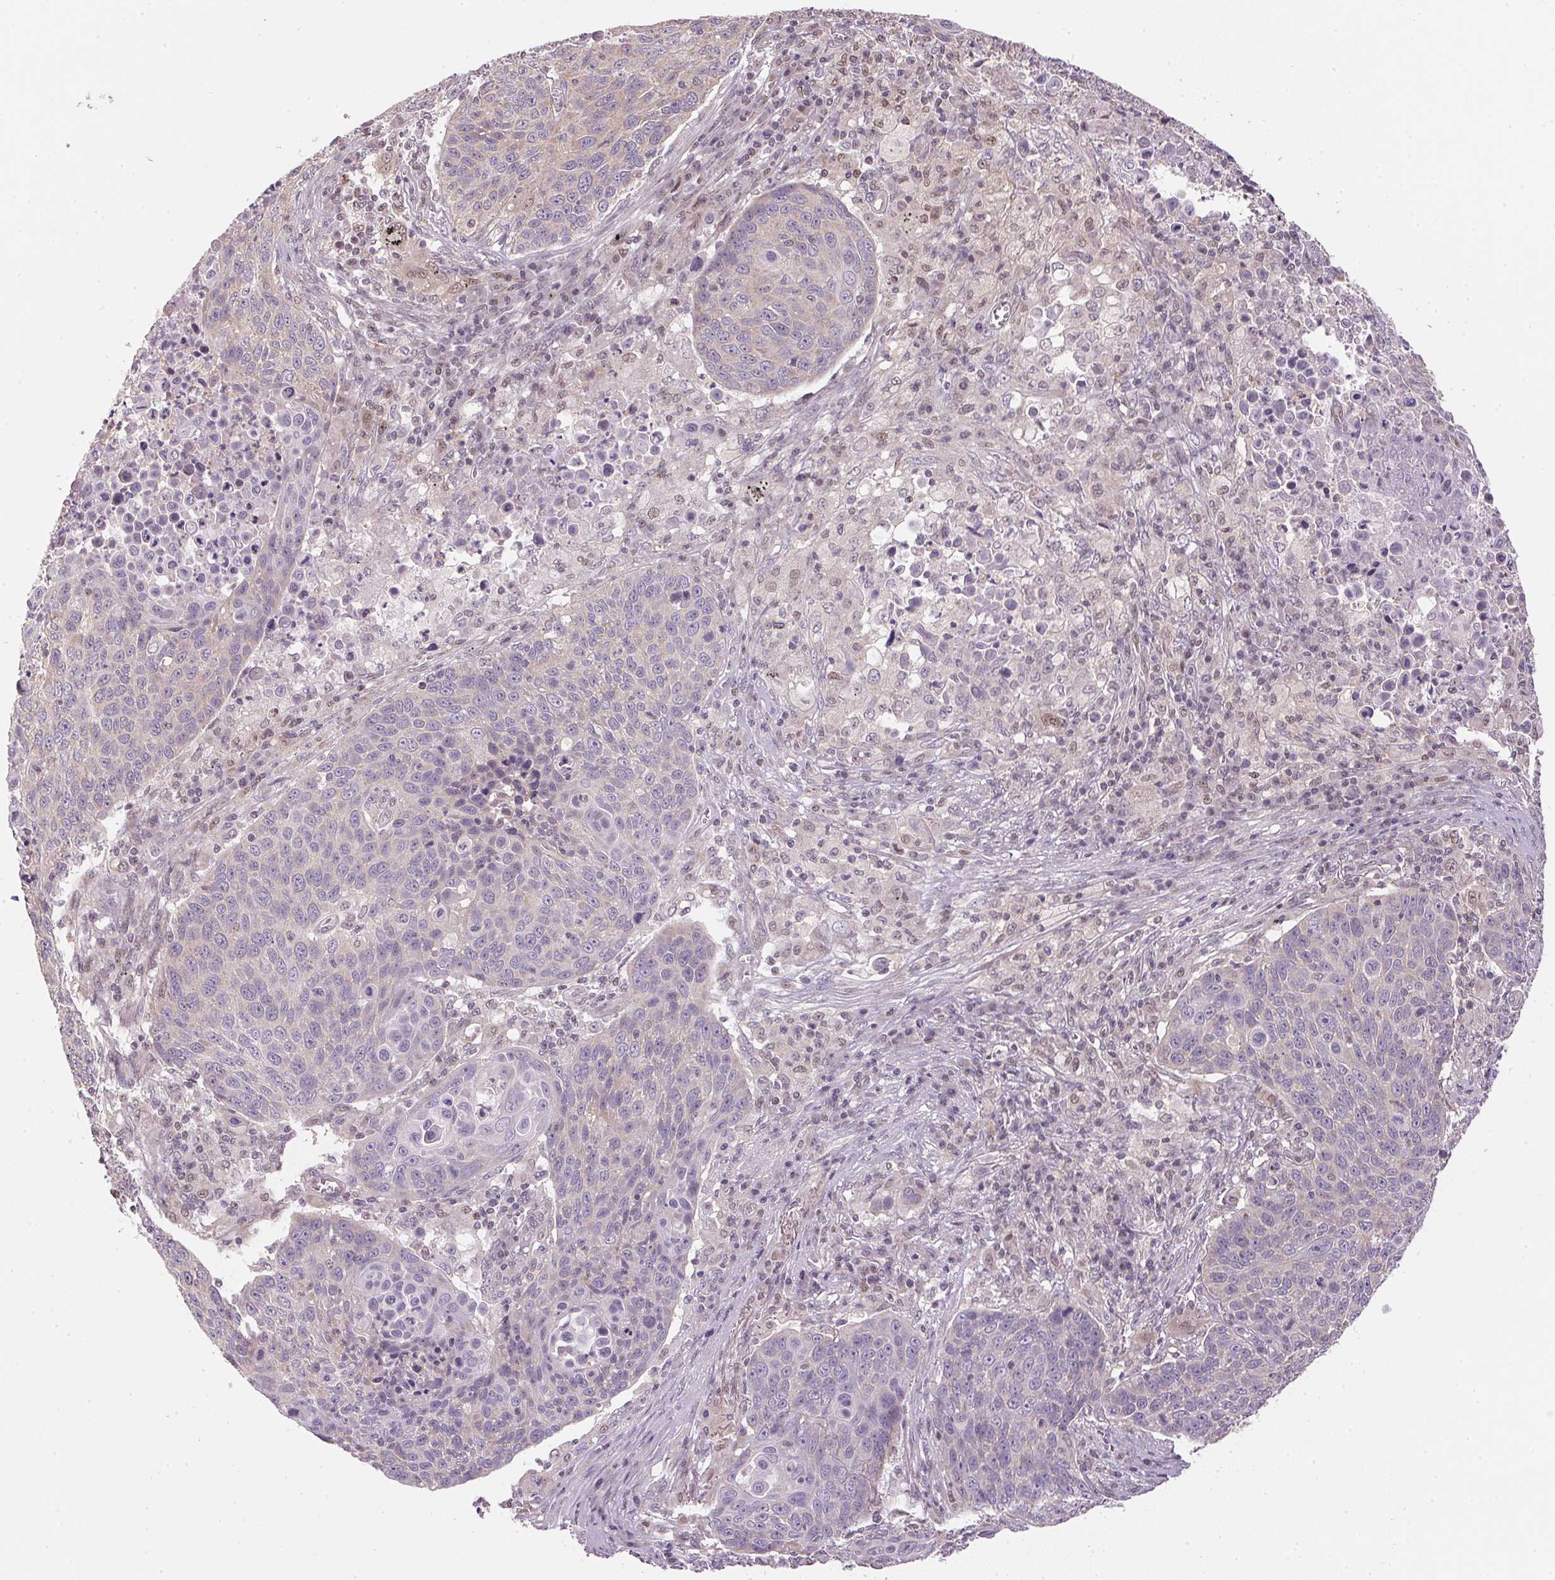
{"staining": {"intensity": "negative", "quantity": "none", "location": "none"}, "tissue": "lung cancer", "cell_type": "Tumor cells", "image_type": "cancer", "snomed": [{"axis": "morphology", "description": "Squamous cell carcinoma, NOS"}, {"axis": "topography", "description": "Lung"}], "caption": "This is an immunohistochemistry image of human lung cancer (squamous cell carcinoma). There is no expression in tumor cells.", "gene": "SC5D", "patient": {"sex": "male", "age": 78}}